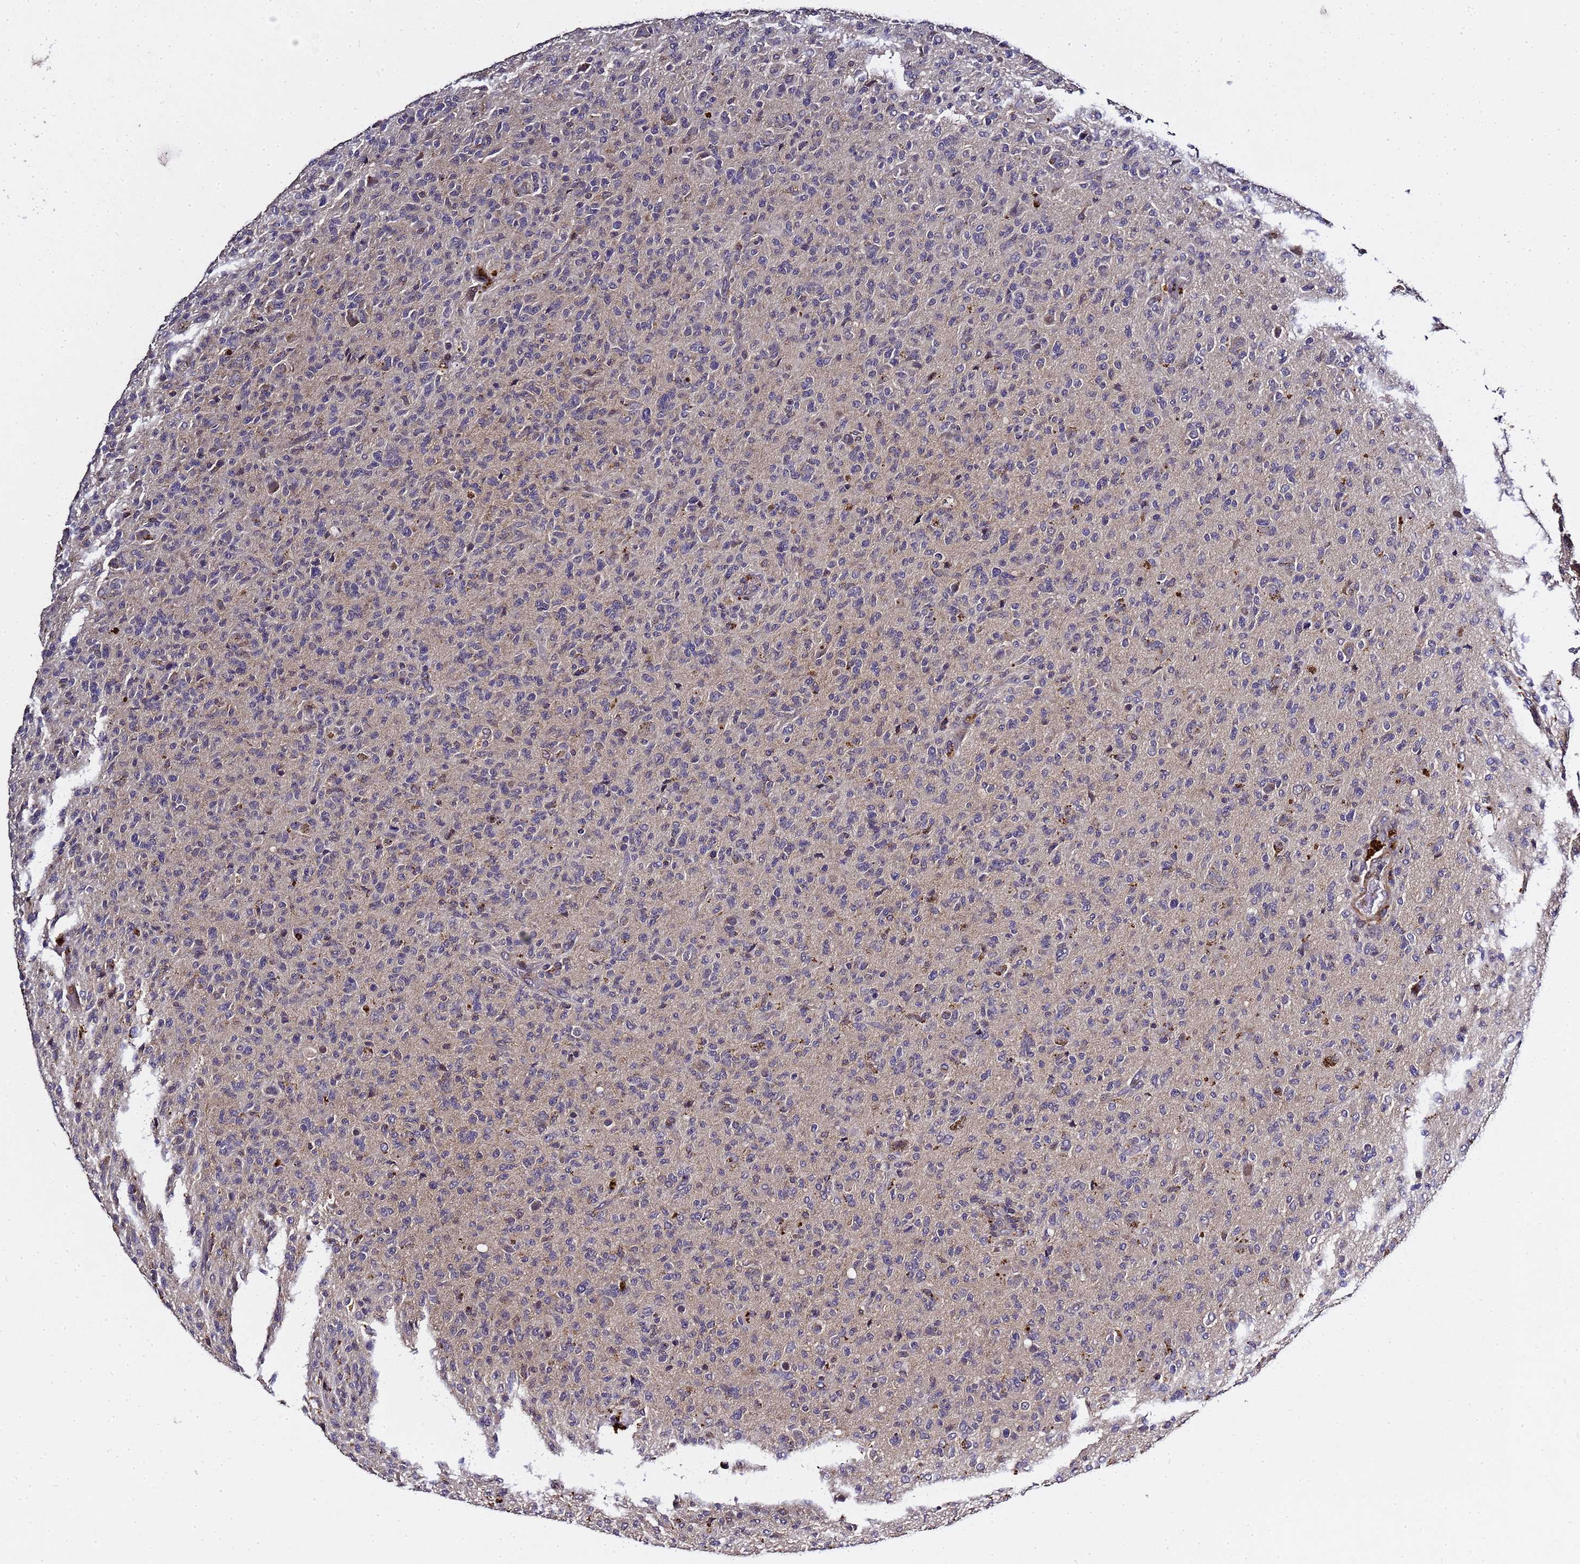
{"staining": {"intensity": "negative", "quantity": "none", "location": "none"}, "tissue": "glioma", "cell_type": "Tumor cells", "image_type": "cancer", "snomed": [{"axis": "morphology", "description": "Glioma, malignant, High grade"}, {"axis": "topography", "description": "Brain"}], "caption": "This image is of glioma stained with IHC to label a protein in brown with the nuclei are counter-stained blue. There is no positivity in tumor cells.", "gene": "LGI4", "patient": {"sex": "female", "age": 57}}